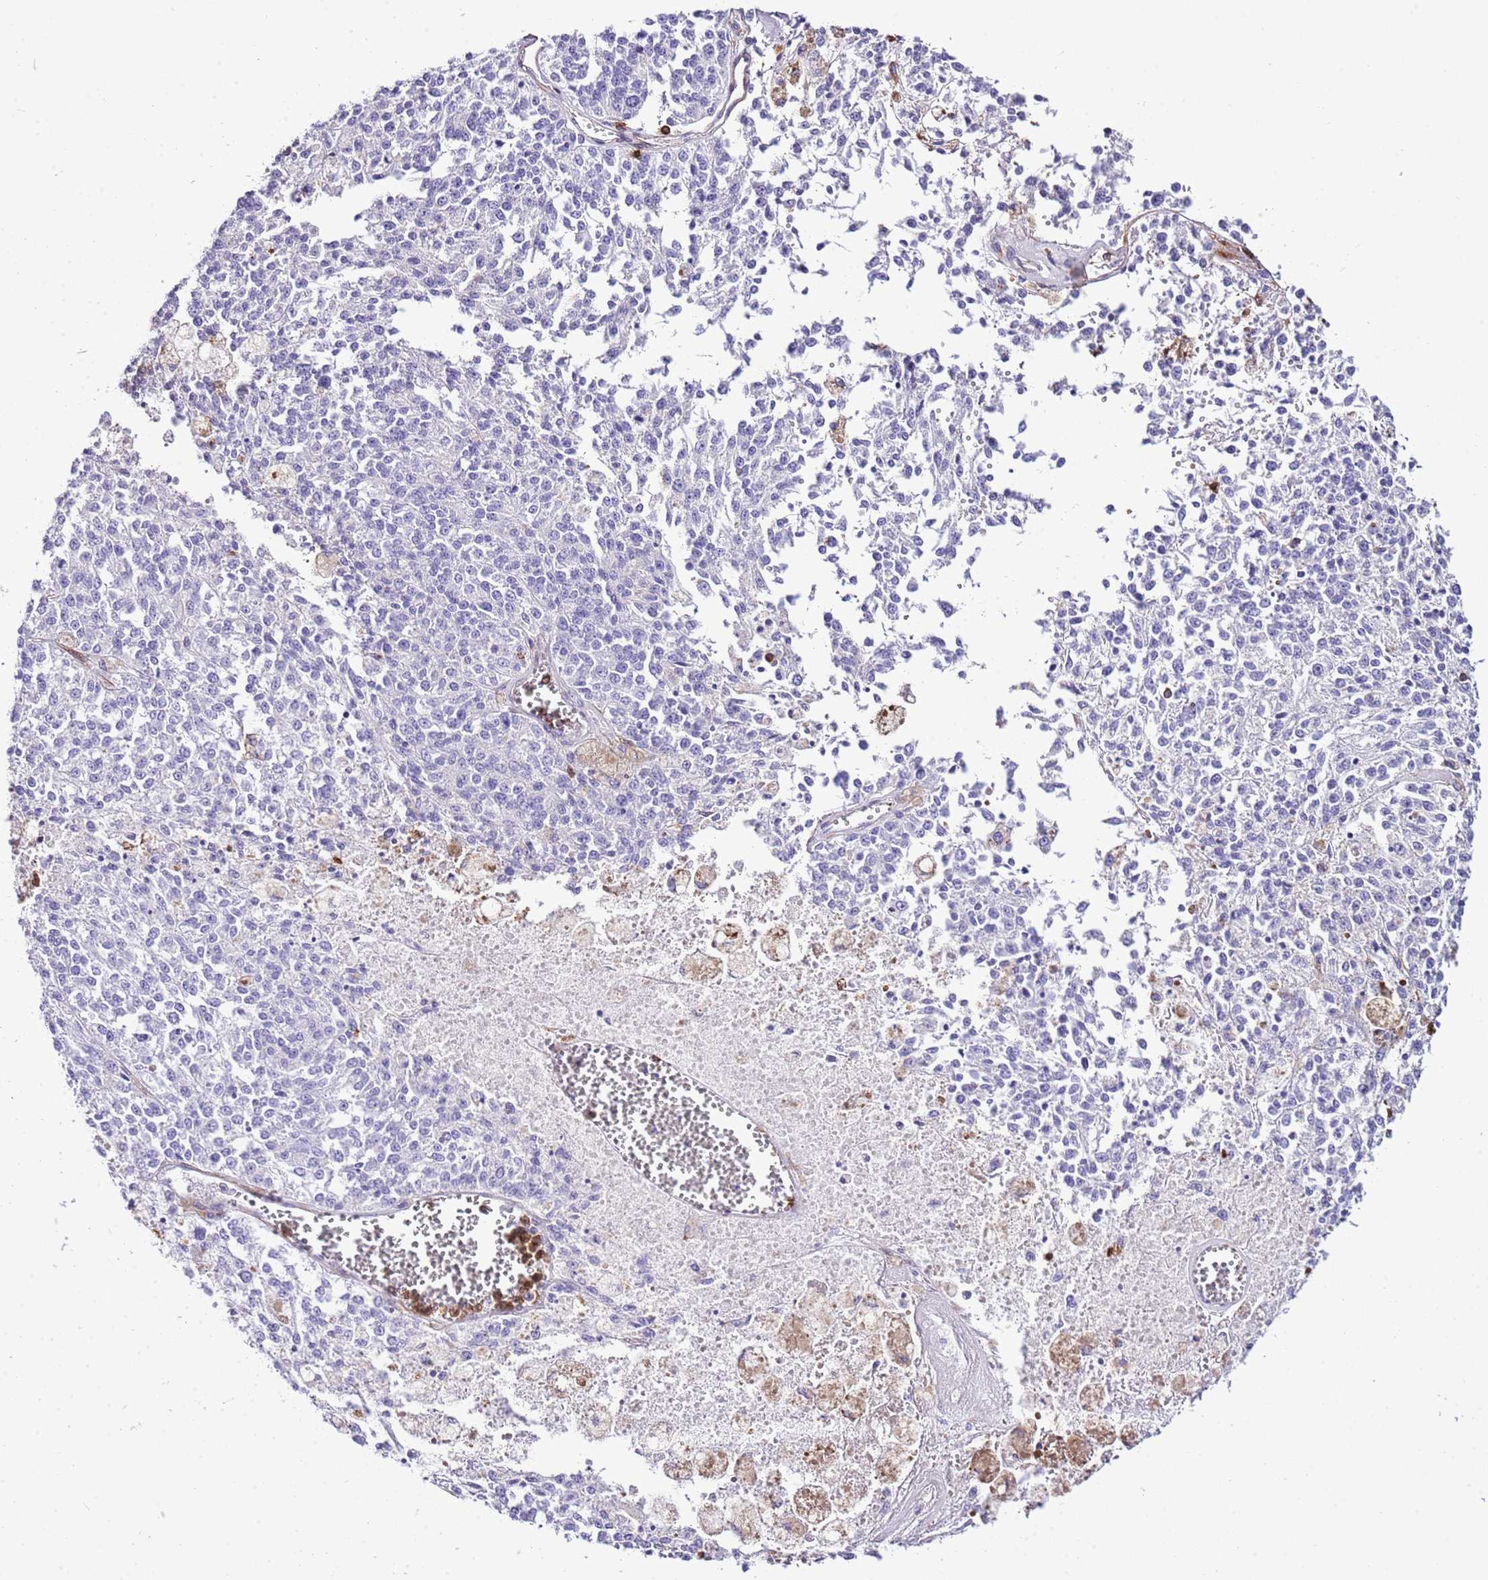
{"staining": {"intensity": "negative", "quantity": "none", "location": "none"}, "tissue": "melanoma", "cell_type": "Tumor cells", "image_type": "cancer", "snomed": [{"axis": "morphology", "description": "Malignant melanoma, NOS"}, {"axis": "topography", "description": "Skin"}], "caption": "DAB immunohistochemical staining of human melanoma reveals no significant expression in tumor cells.", "gene": "CNN2", "patient": {"sex": "female", "age": 64}}